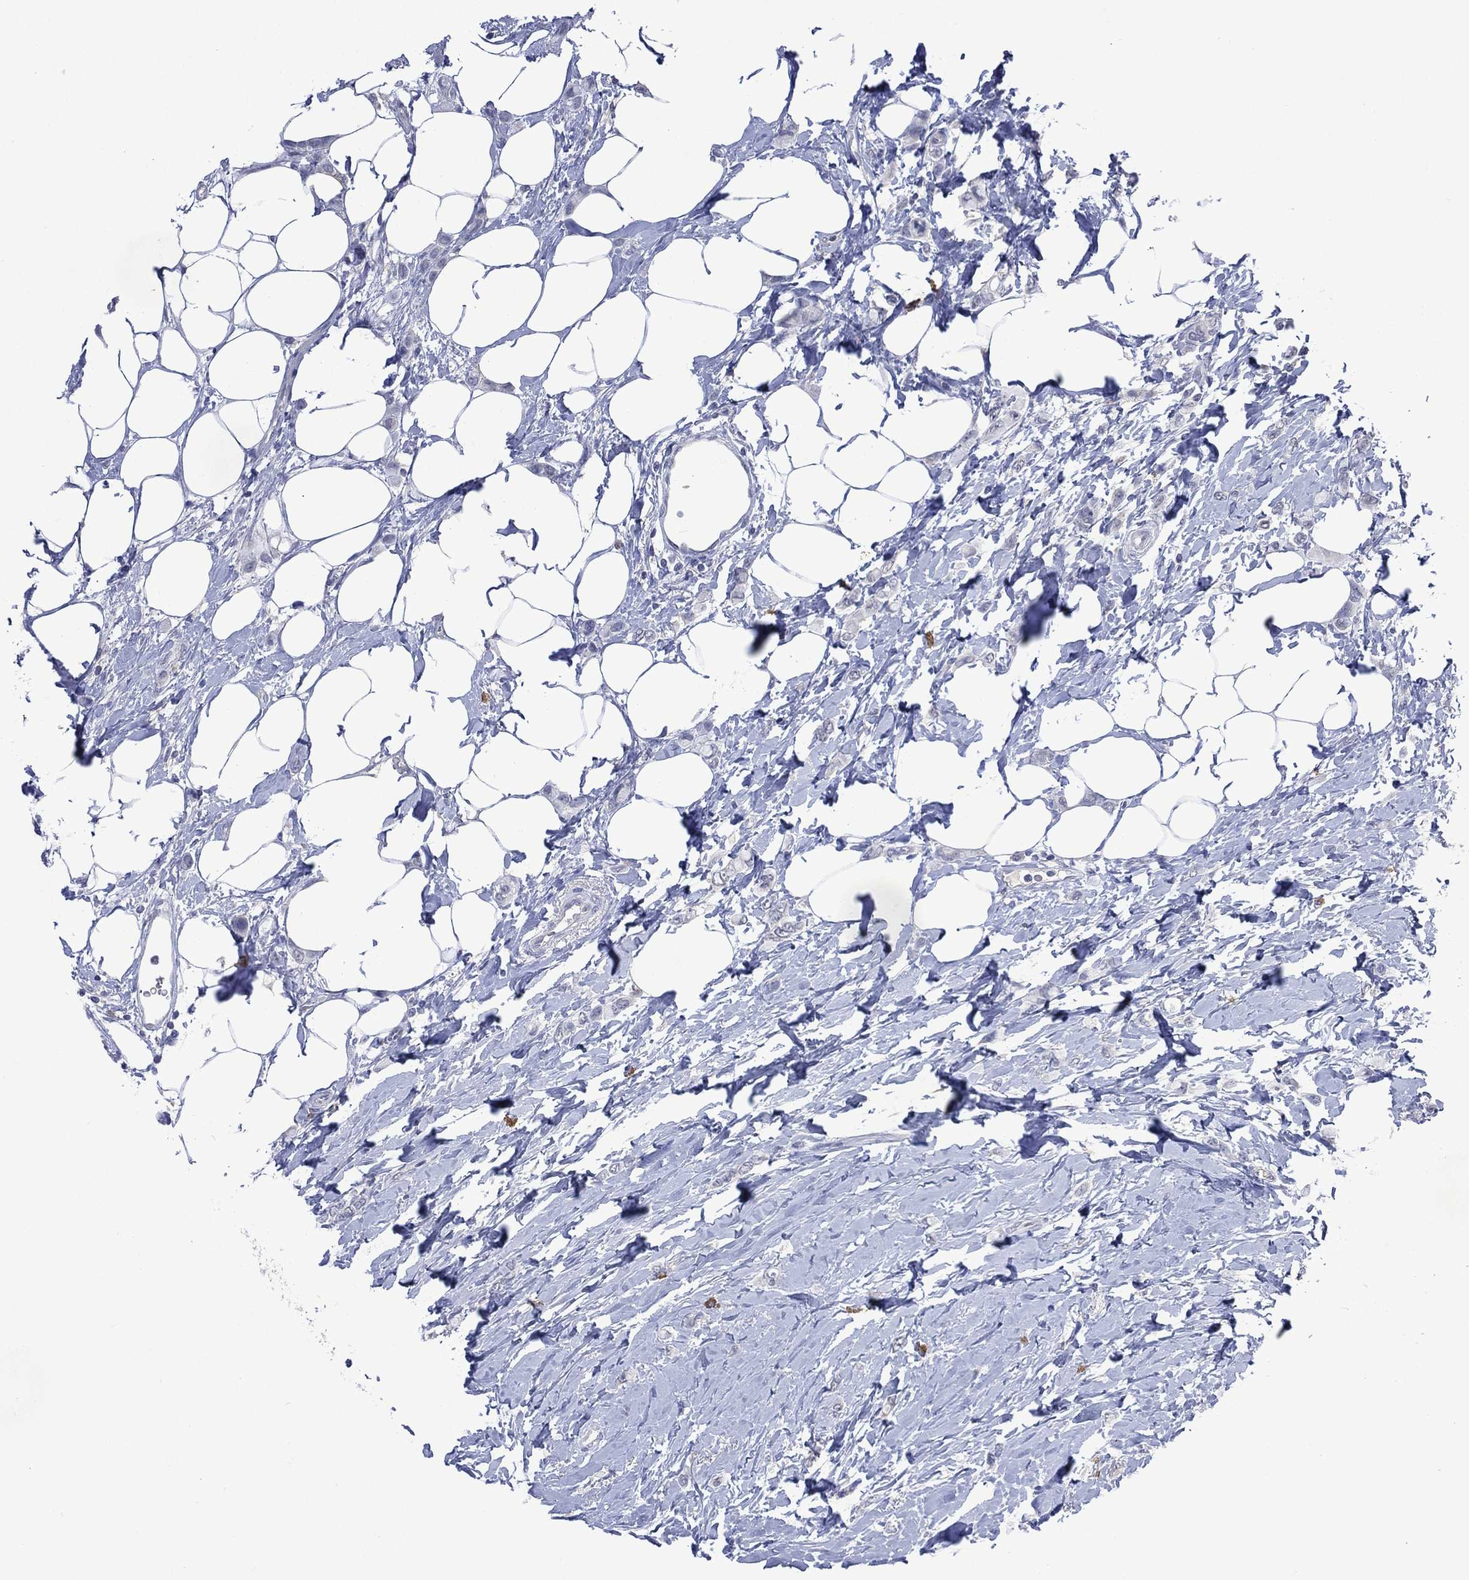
{"staining": {"intensity": "negative", "quantity": "none", "location": "none"}, "tissue": "breast cancer", "cell_type": "Tumor cells", "image_type": "cancer", "snomed": [{"axis": "morphology", "description": "Lobular carcinoma"}, {"axis": "topography", "description": "Breast"}], "caption": "Tumor cells are negative for brown protein staining in lobular carcinoma (breast). Nuclei are stained in blue.", "gene": "ASB10", "patient": {"sex": "female", "age": 66}}